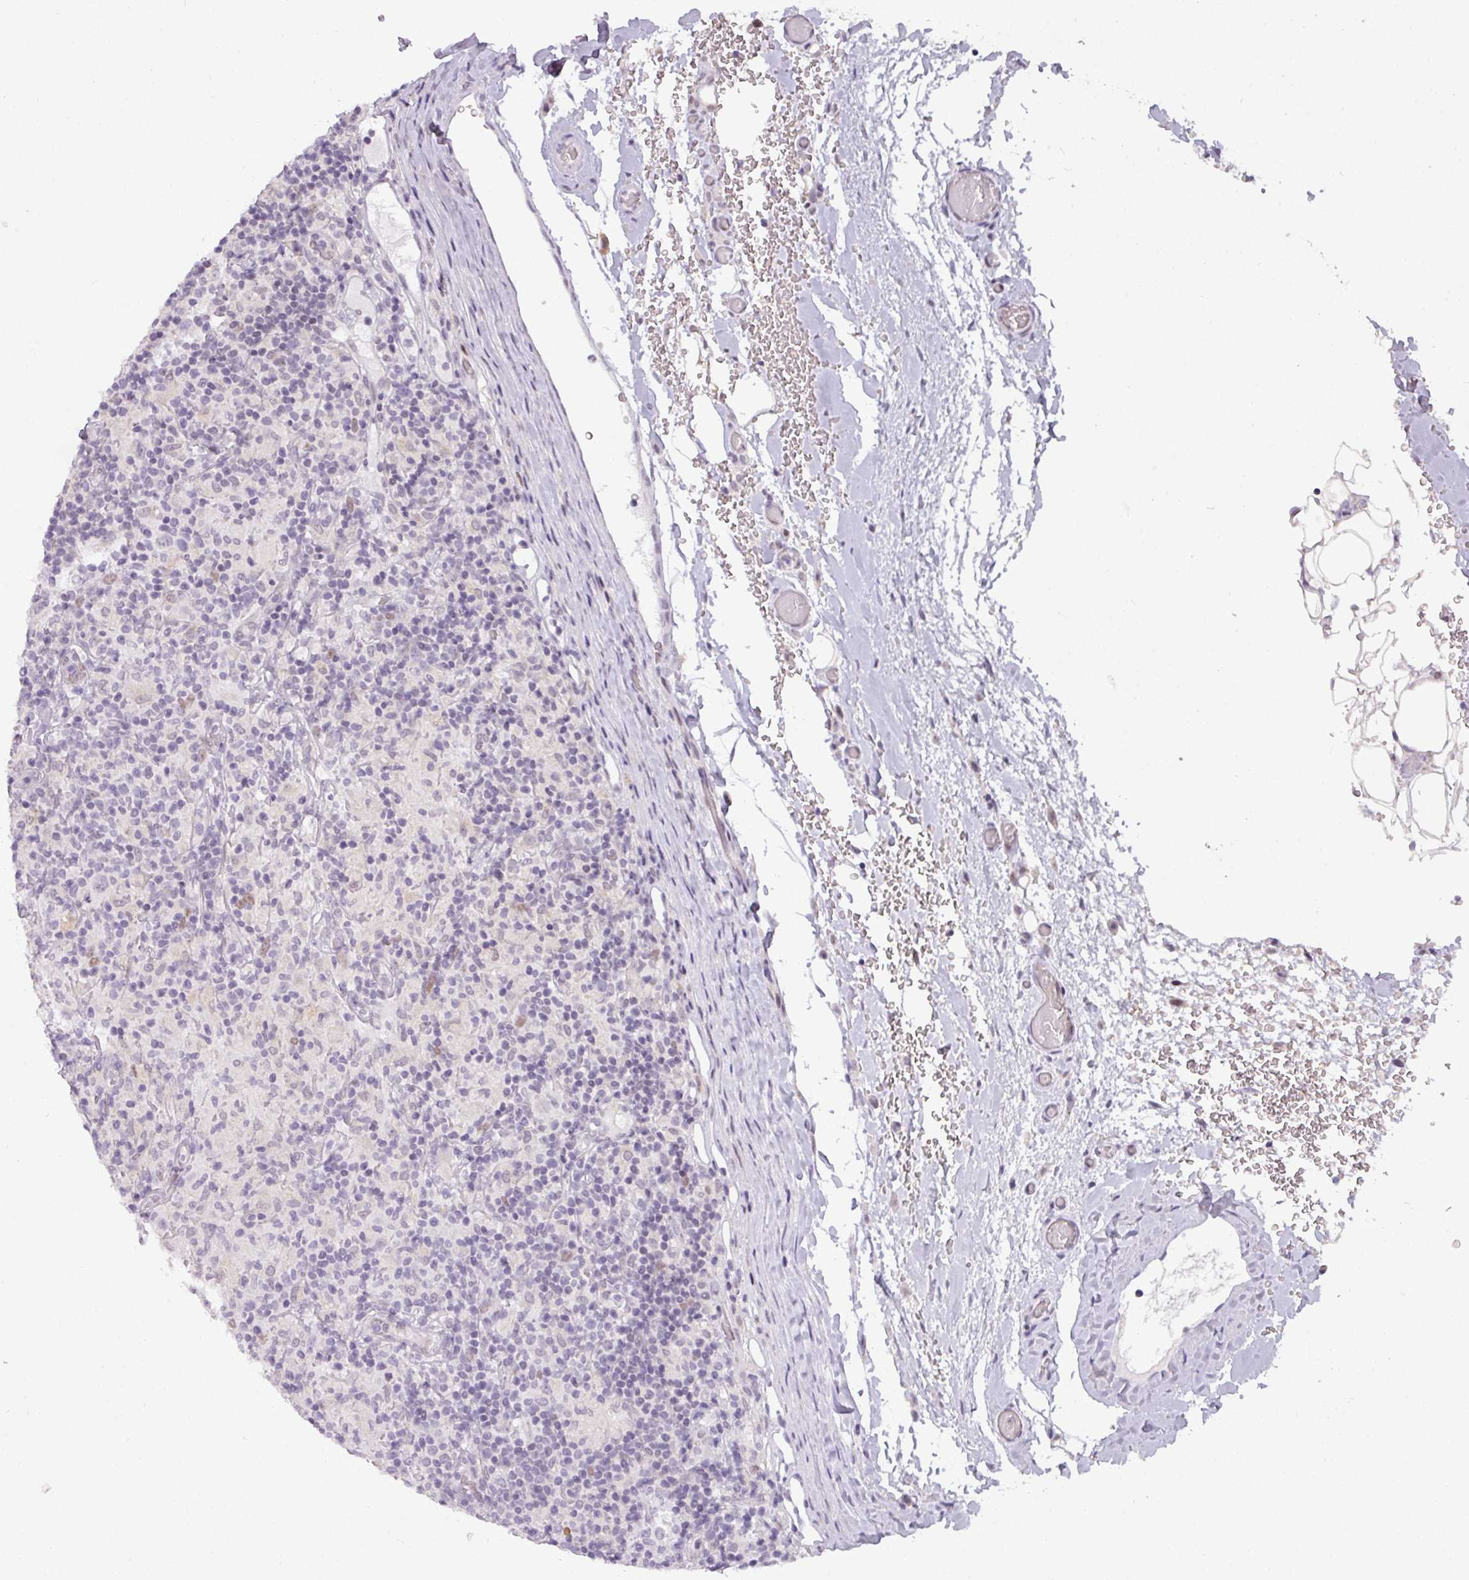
{"staining": {"intensity": "negative", "quantity": "none", "location": "none"}, "tissue": "lymphoma", "cell_type": "Tumor cells", "image_type": "cancer", "snomed": [{"axis": "morphology", "description": "Hodgkin's disease, NOS"}, {"axis": "topography", "description": "Lymph node"}], "caption": "A micrograph of Hodgkin's disease stained for a protein shows no brown staining in tumor cells. (Brightfield microscopy of DAB immunohistochemistry at high magnification).", "gene": "SLC66A2", "patient": {"sex": "male", "age": 70}}